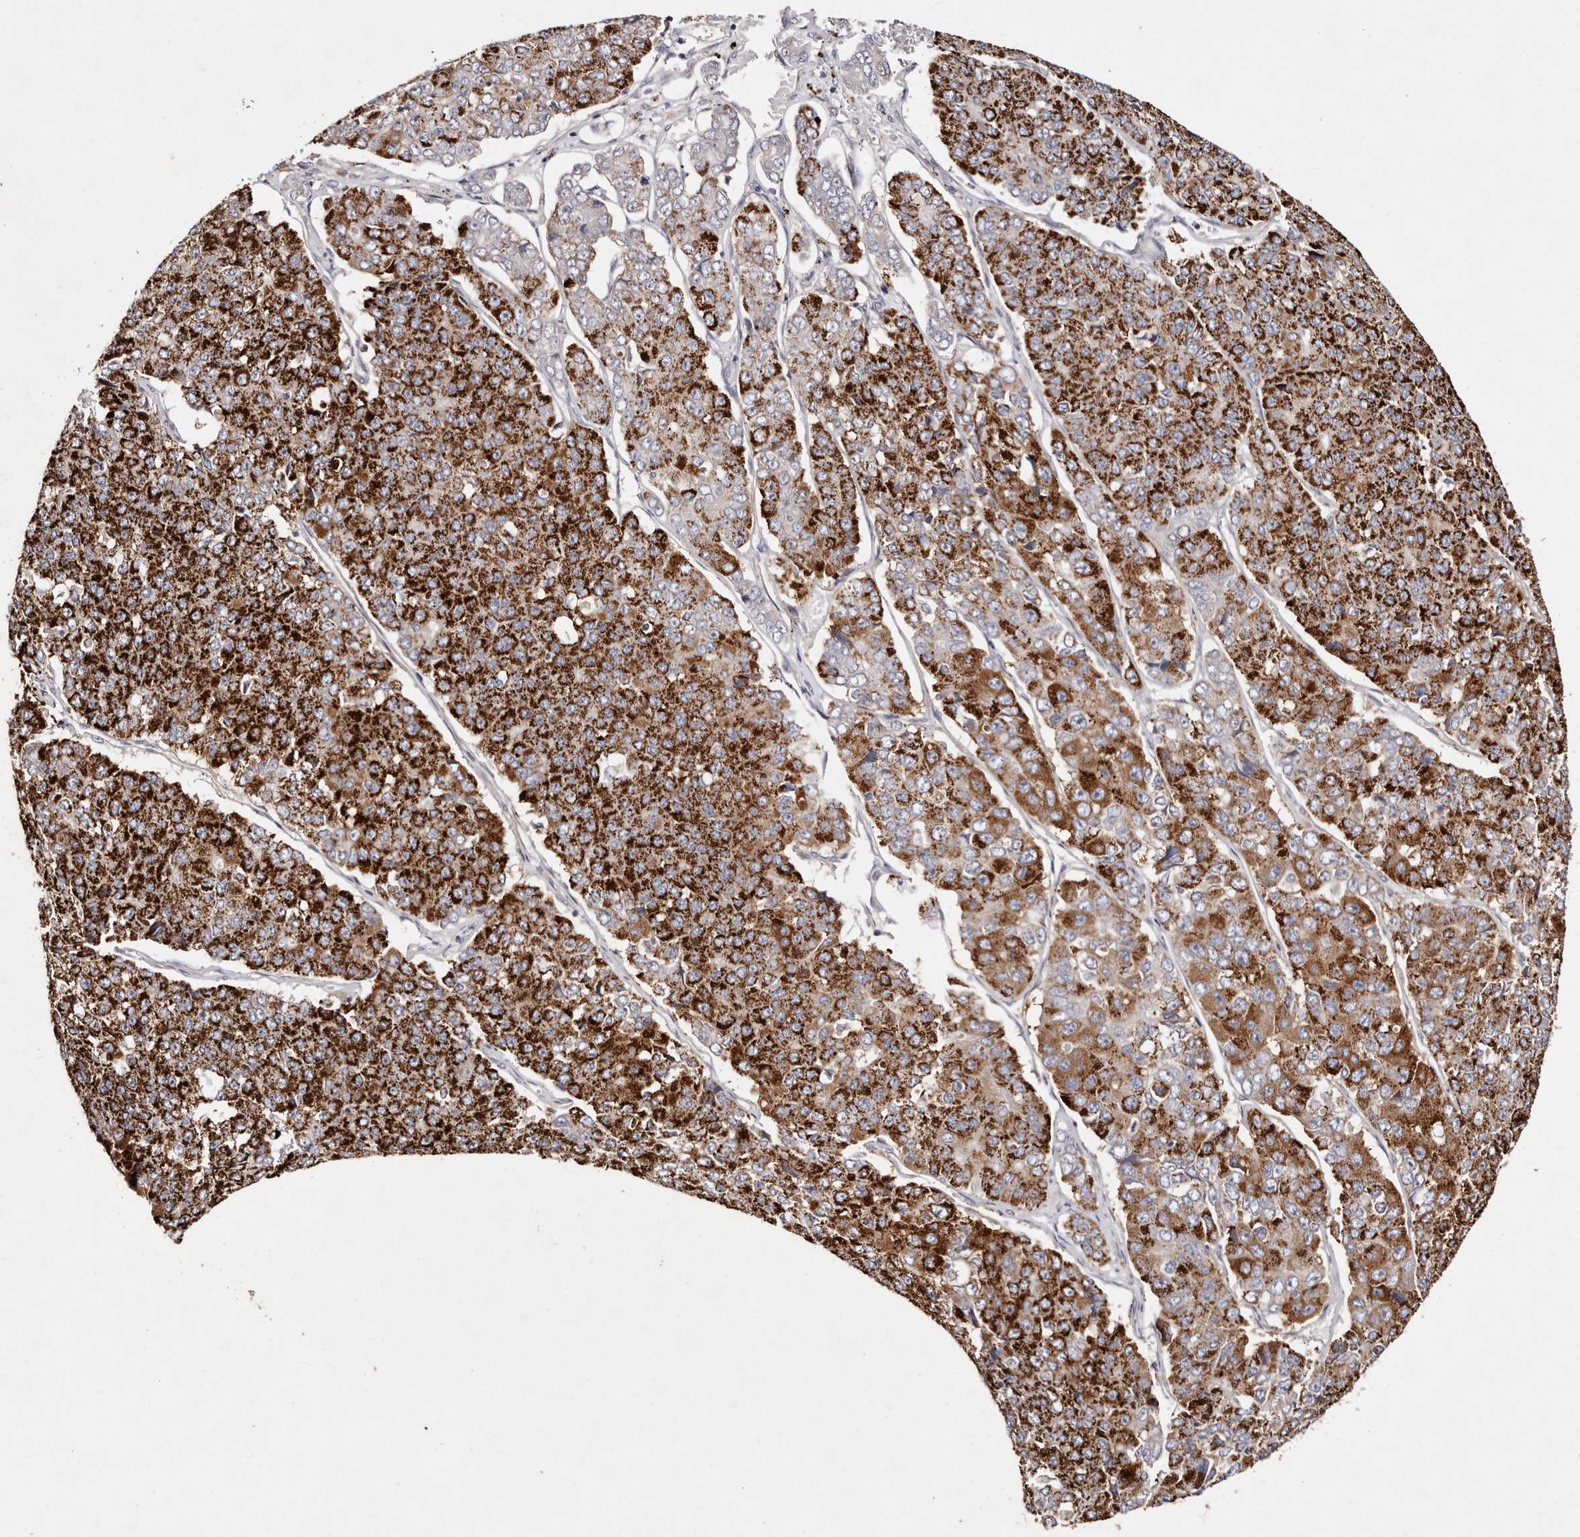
{"staining": {"intensity": "strong", "quantity": ">75%", "location": "cytoplasmic/membranous"}, "tissue": "pancreatic cancer", "cell_type": "Tumor cells", "image_type": "cancer", "snomed": [{"axis": "morphology", "description": "Adenocarcinoma, NOS"}, {"axis": "topography", "description": "Pancreas"}], "caption": "Pancreatic adenocarcinoma was stained to show a protein in brown. There is high levels of strong cytoplasmic/membranous staining in about >75% of tumor cells.", "gene": "TSC2", "patient": {"sex": "male", "age": 50}}